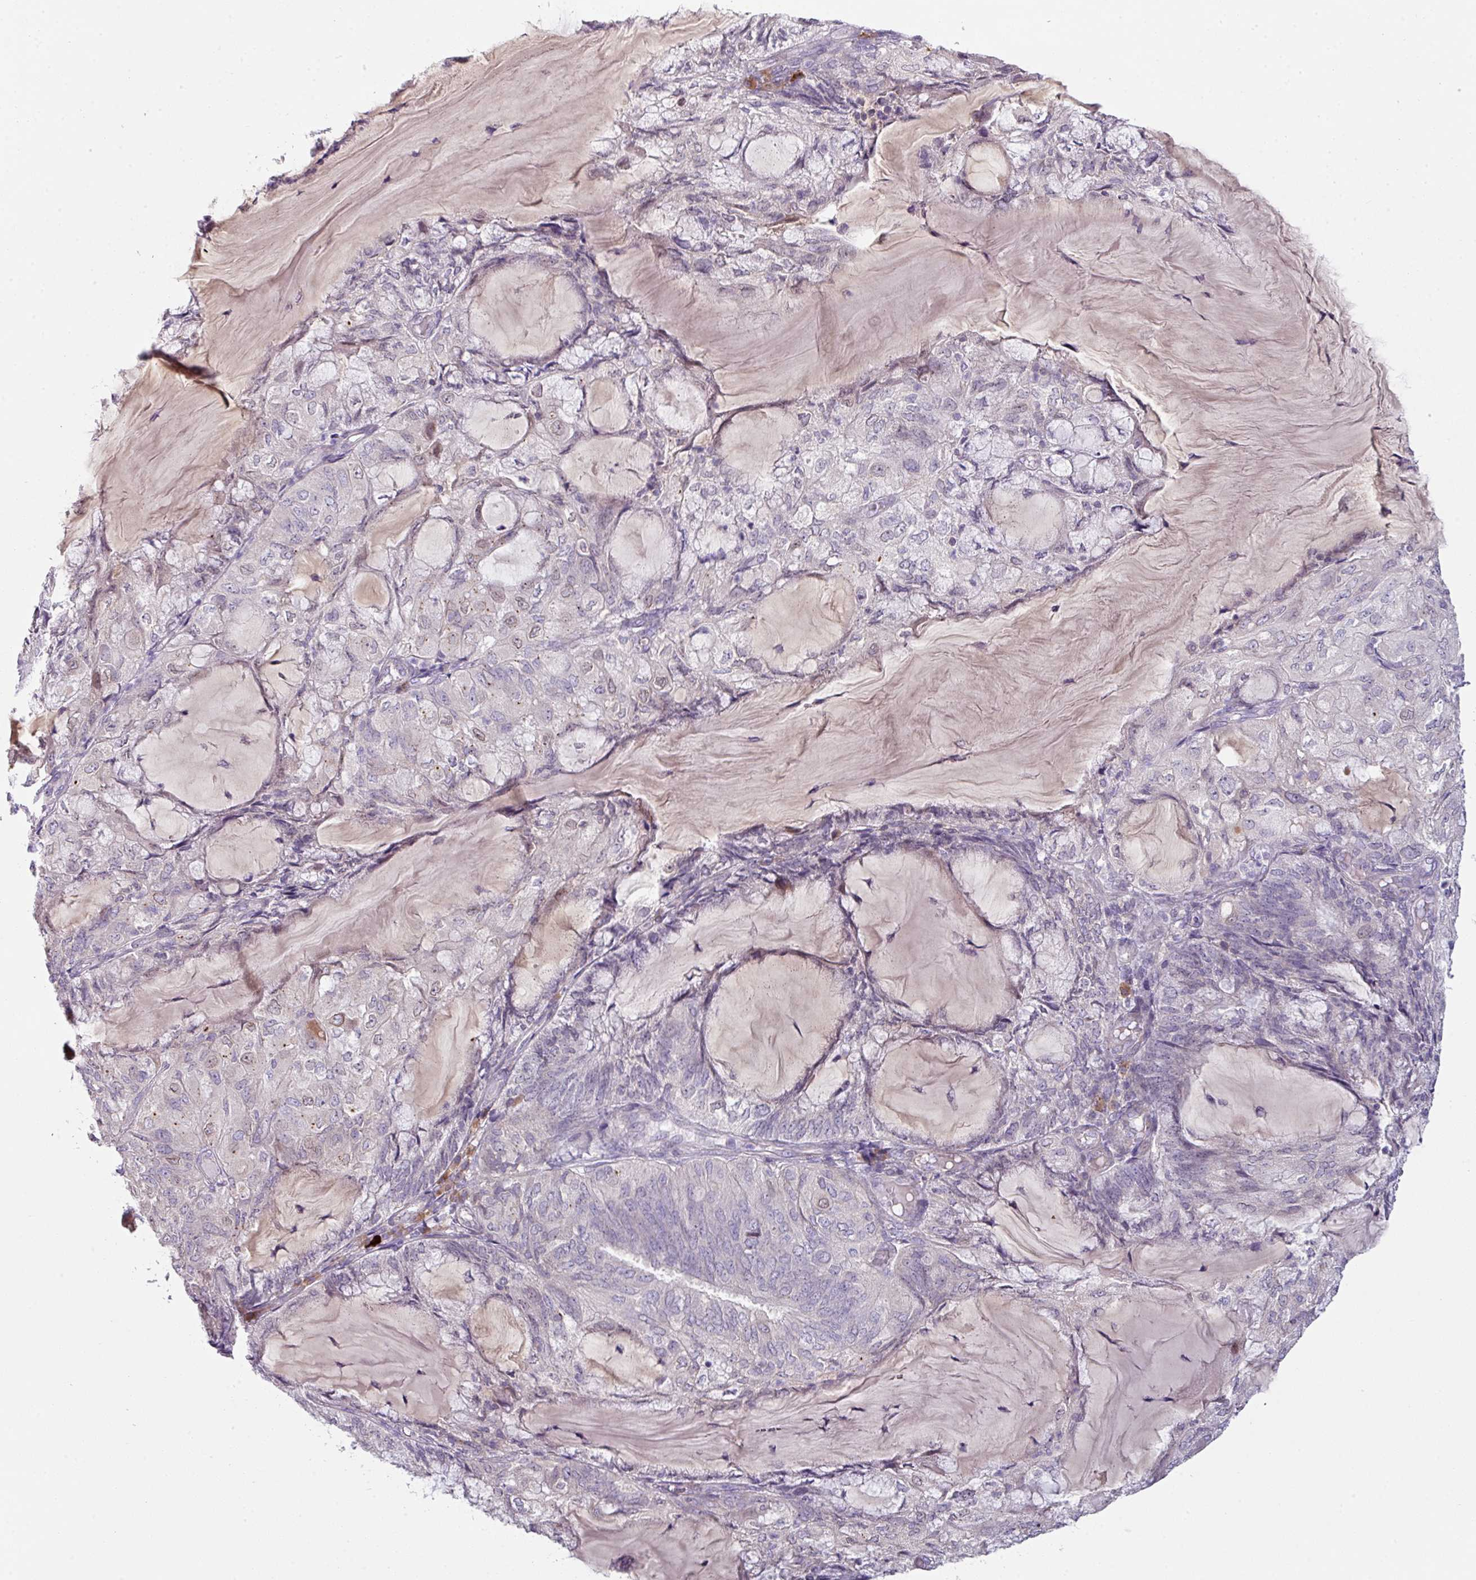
{"staining": {"intensity": "moderate", "quantity": "<25%", "location": "cytoplasmic/membranous,nuclear"}, "tissue": "endometrial cancer", "cell_type": "Tumor cells", "image_type": "cancer", "snomed": [{"axis": "morphology", "description": "Adenocarcinoma, NOS"}, {"axis": "topography", "description": "Endometrium"}], "caption": "High-power microscopy captured an IHC micrograph of endometrial cancer (adenocarcinoma), revealing moderate cytoplasmic/membranous and nuclear positivity in about <25% of tumor cells.", "gene": "SLAMF6", "patient": {"sex": "female", "age": 81}}